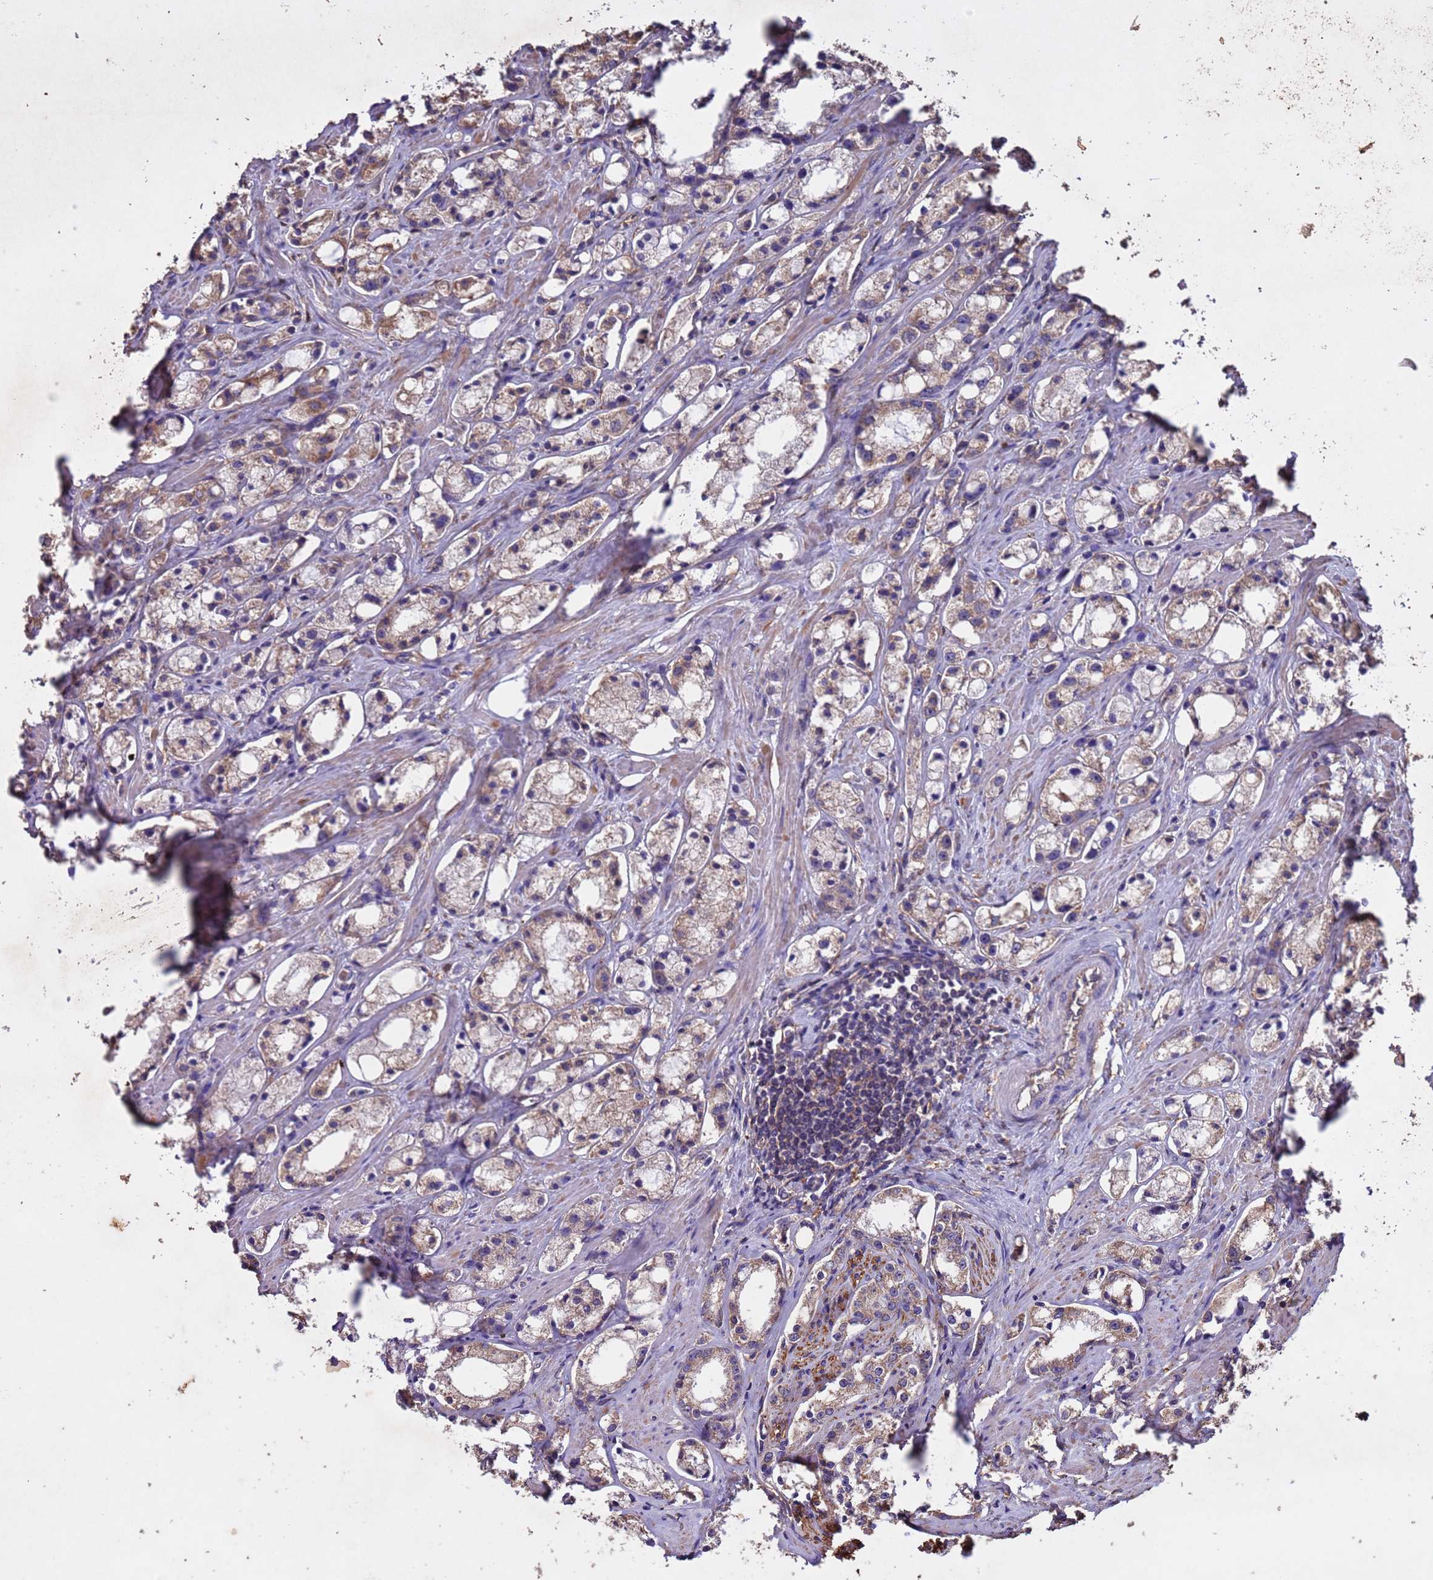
{"staining": {"intensity": "moderate", "quantity": "25%-75%", "location": "cytoplasmic/membranous"}, "tissue": "prostate cancer", "cell_type": "Tumor cells", "image_type": "cancer", "snomed": [{"axis": "morphology", "description": "Adenocarcinoma, High grade"}, {"axis": "topography", "description": "Prostate"}], "caption": "Immunohistochemistry (DAB (3,3'-diaminobenzidine)) staining of prostate cancer (adenocarcinoma (high-grade)) reveals moderate cytoplasmic/membranous protein positivity in about 25%-75% of tumor cells. (DAB IHC with brightfield microscopy, high magnification).", "gene": "MTX3", "patient": {"sex": "male", "age": 66}}